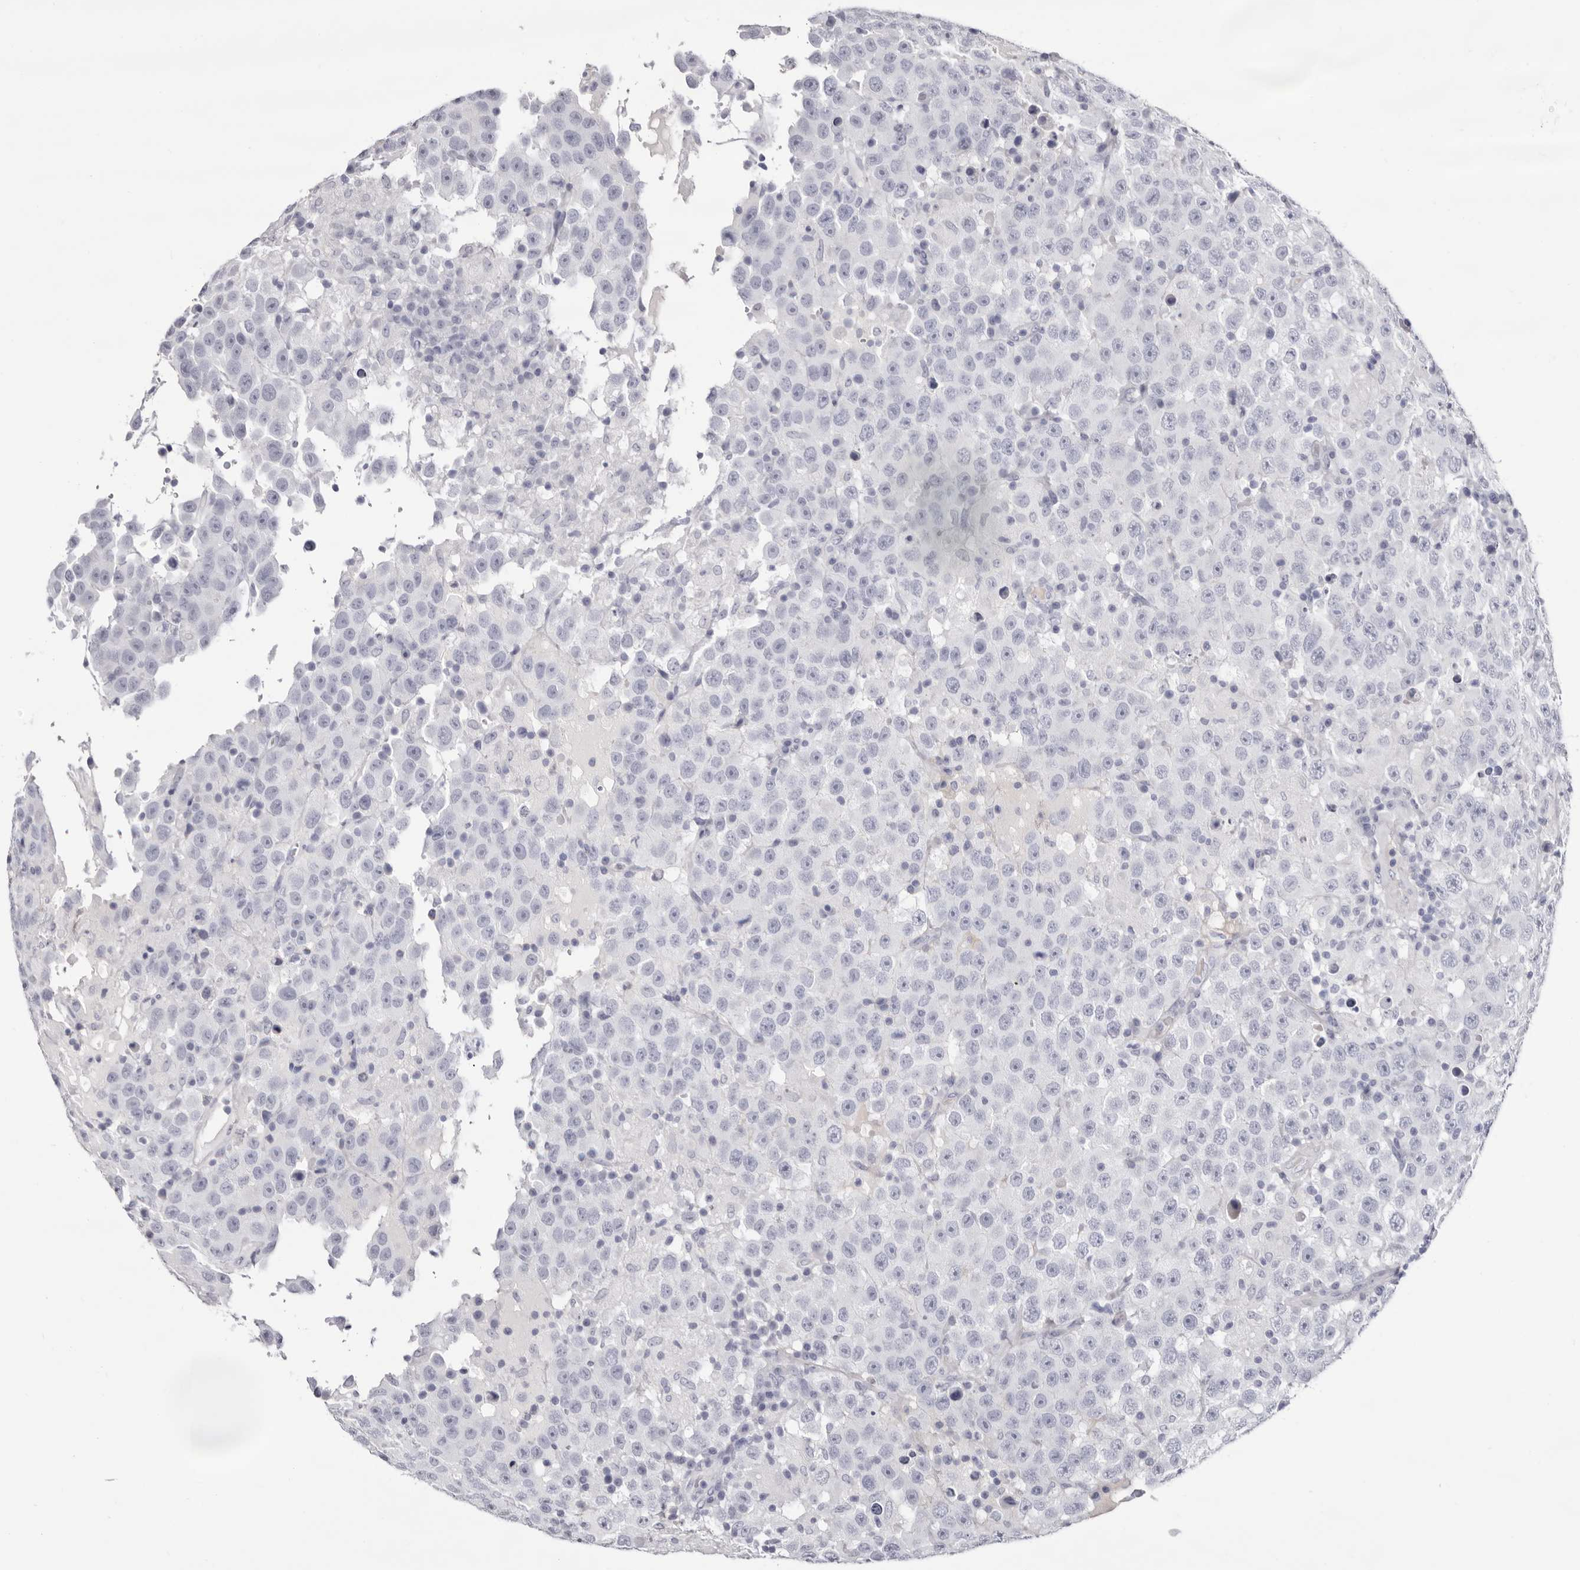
{"staining": {"intensity": "negative", "quantity": "none", "location": "none"}, "tissue": "testis cancer", "cell_type": "Tumor cells", "image_type": "cancer", "snomed": [{"axis": "morphology", "description": "Seminoma, NOS"}, {"axis": "topography", "description": "Testis"}], "caption": "There is no significant staining in tumor cells of testis seminoma. (Brightfield microscopy of DAB (3,3'-diaminobenzidine) IHC at high magnification).", "gene": "LPO", "patient": {"sex": "male", "age": 41}}